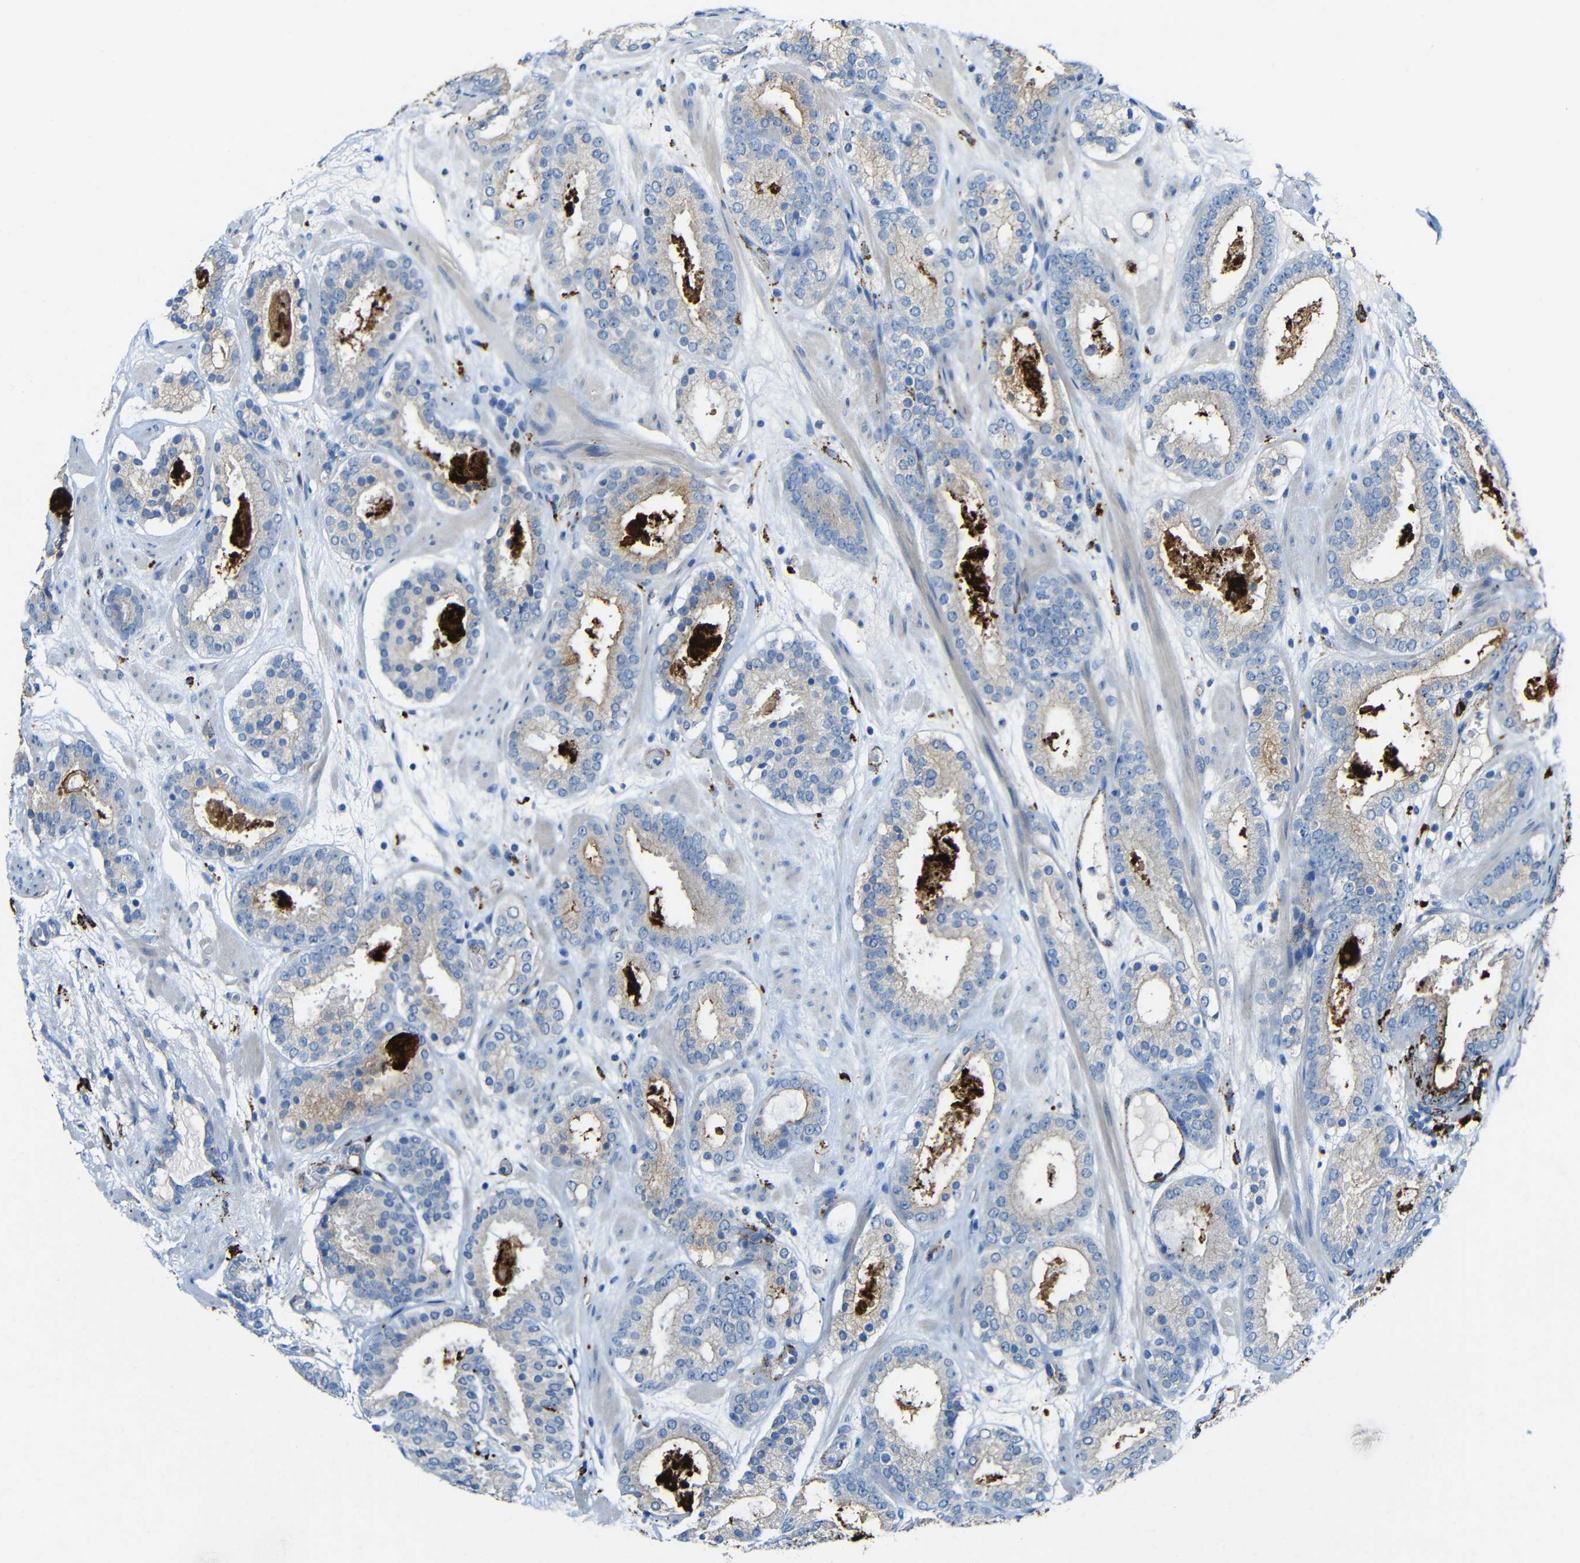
{"staining": {"intensity": "weak", "quantity": "<25%", "location": "cytoplasmic/membranous"}, "tissue": "prostate cancer", "cell_type": "Tumor cells", "image_type": "cancer", "snomed": [{"axis": "morphology", "description": "Adenocarcinoma, Low grade"}, {"axis": "topography", "description": "Prostate"}], "caption": "This is an immunohistochemistry histopathology image of human prostate low-grade adenocarcinoma. There is no positivity in tumor cells.", "gene": "HLA-DMA", "patient": {"sex": "male", "age": 69}}